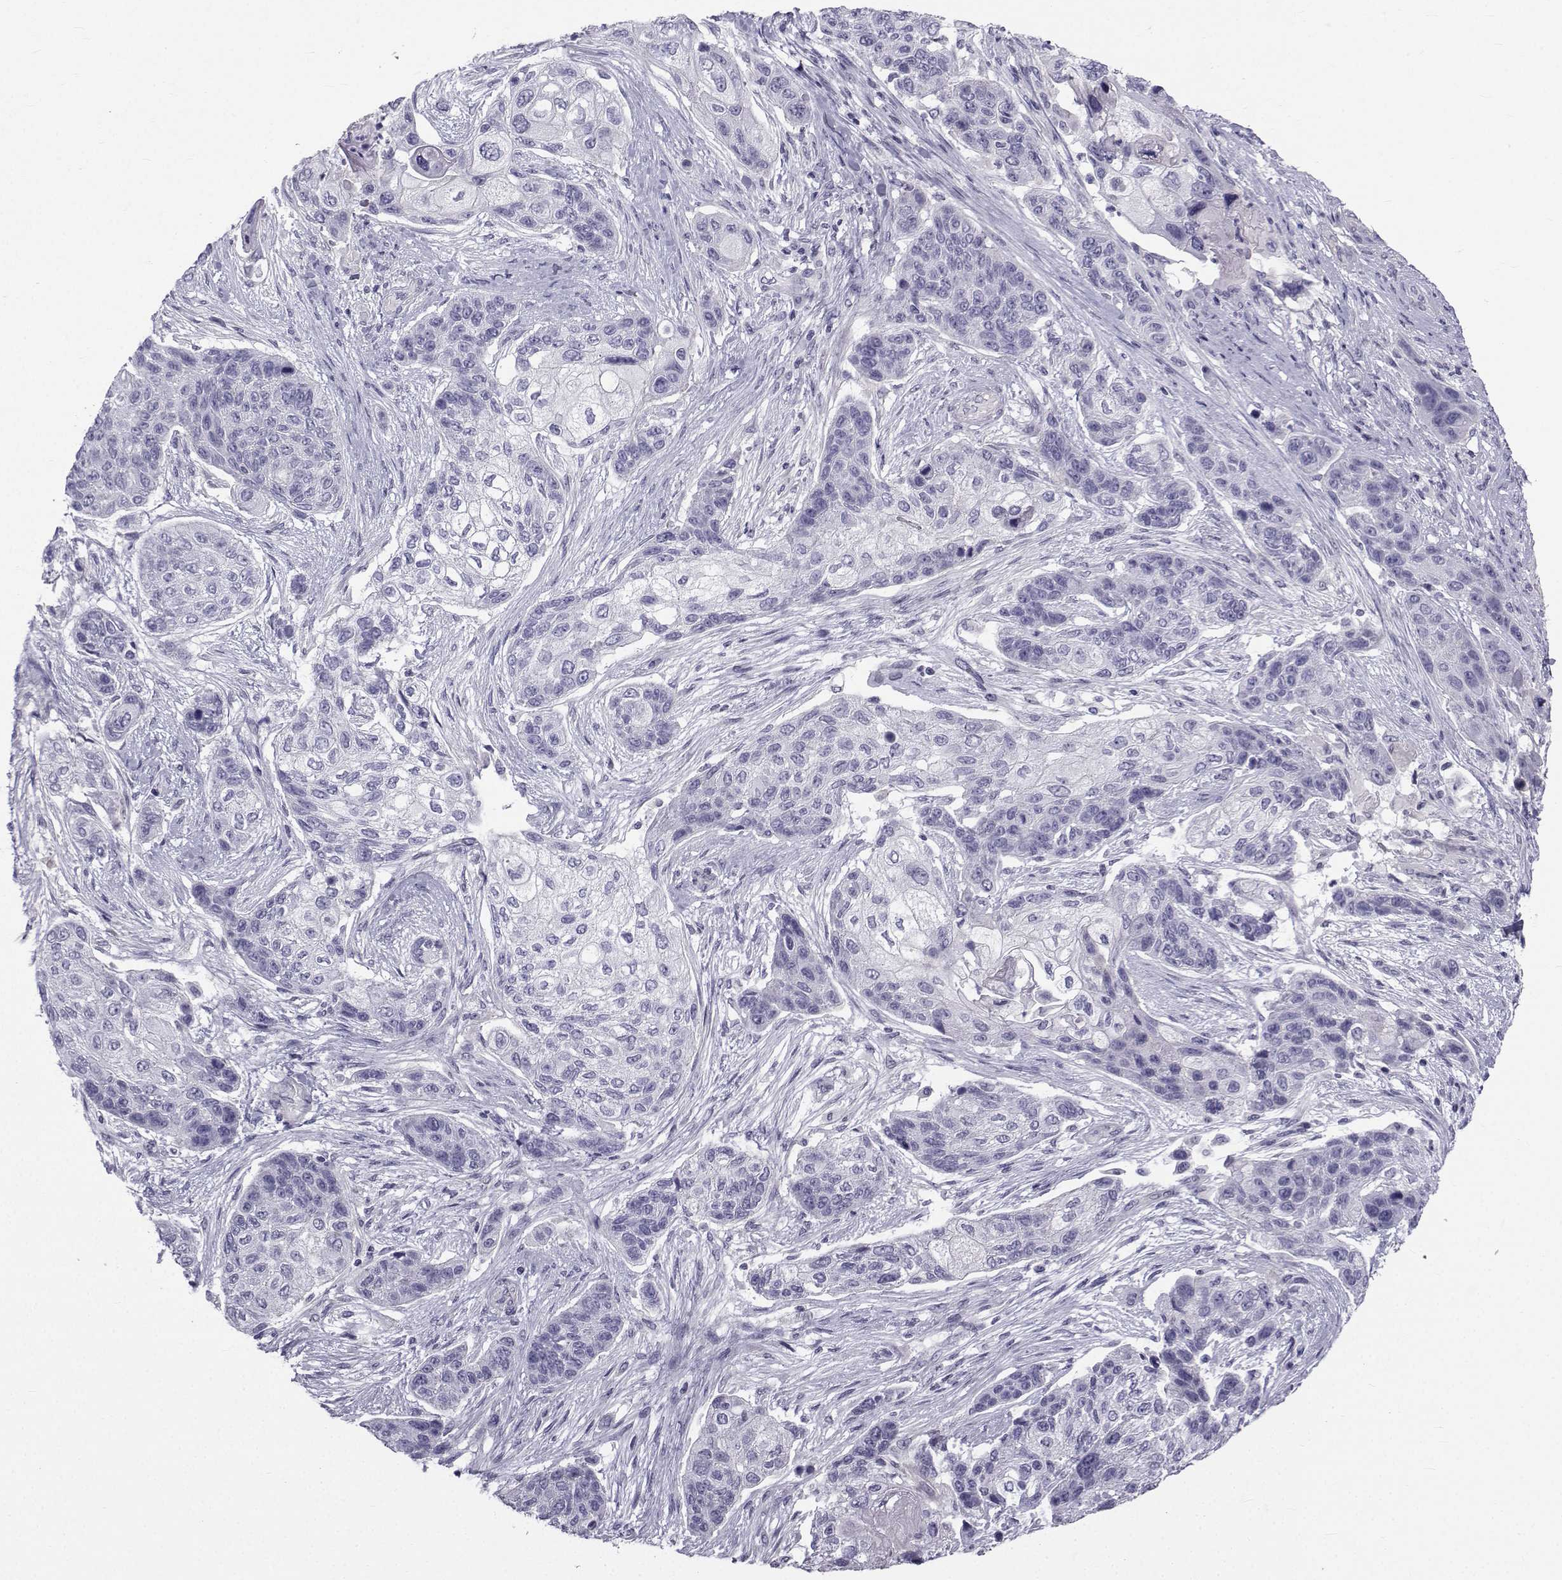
{"staining": {"intensity": "negative", "quantity": "none", "location": "none"}, "tissue": "lung cancer", "cell_type": "Tumor cells", "image_type": "cancer", "snomed": [{"axis": "morphology", "description": "Squamous cell carcinoma, NOS"}, {"axis": "topography", "description": "Lung"}], "caption": "A histopathology image of lung squamous cell carcinoma stained for a protein reveals no brown staining in tumor cells.", "gene": "SPANXD", "patient": {"sex": "male", "age": 69}}